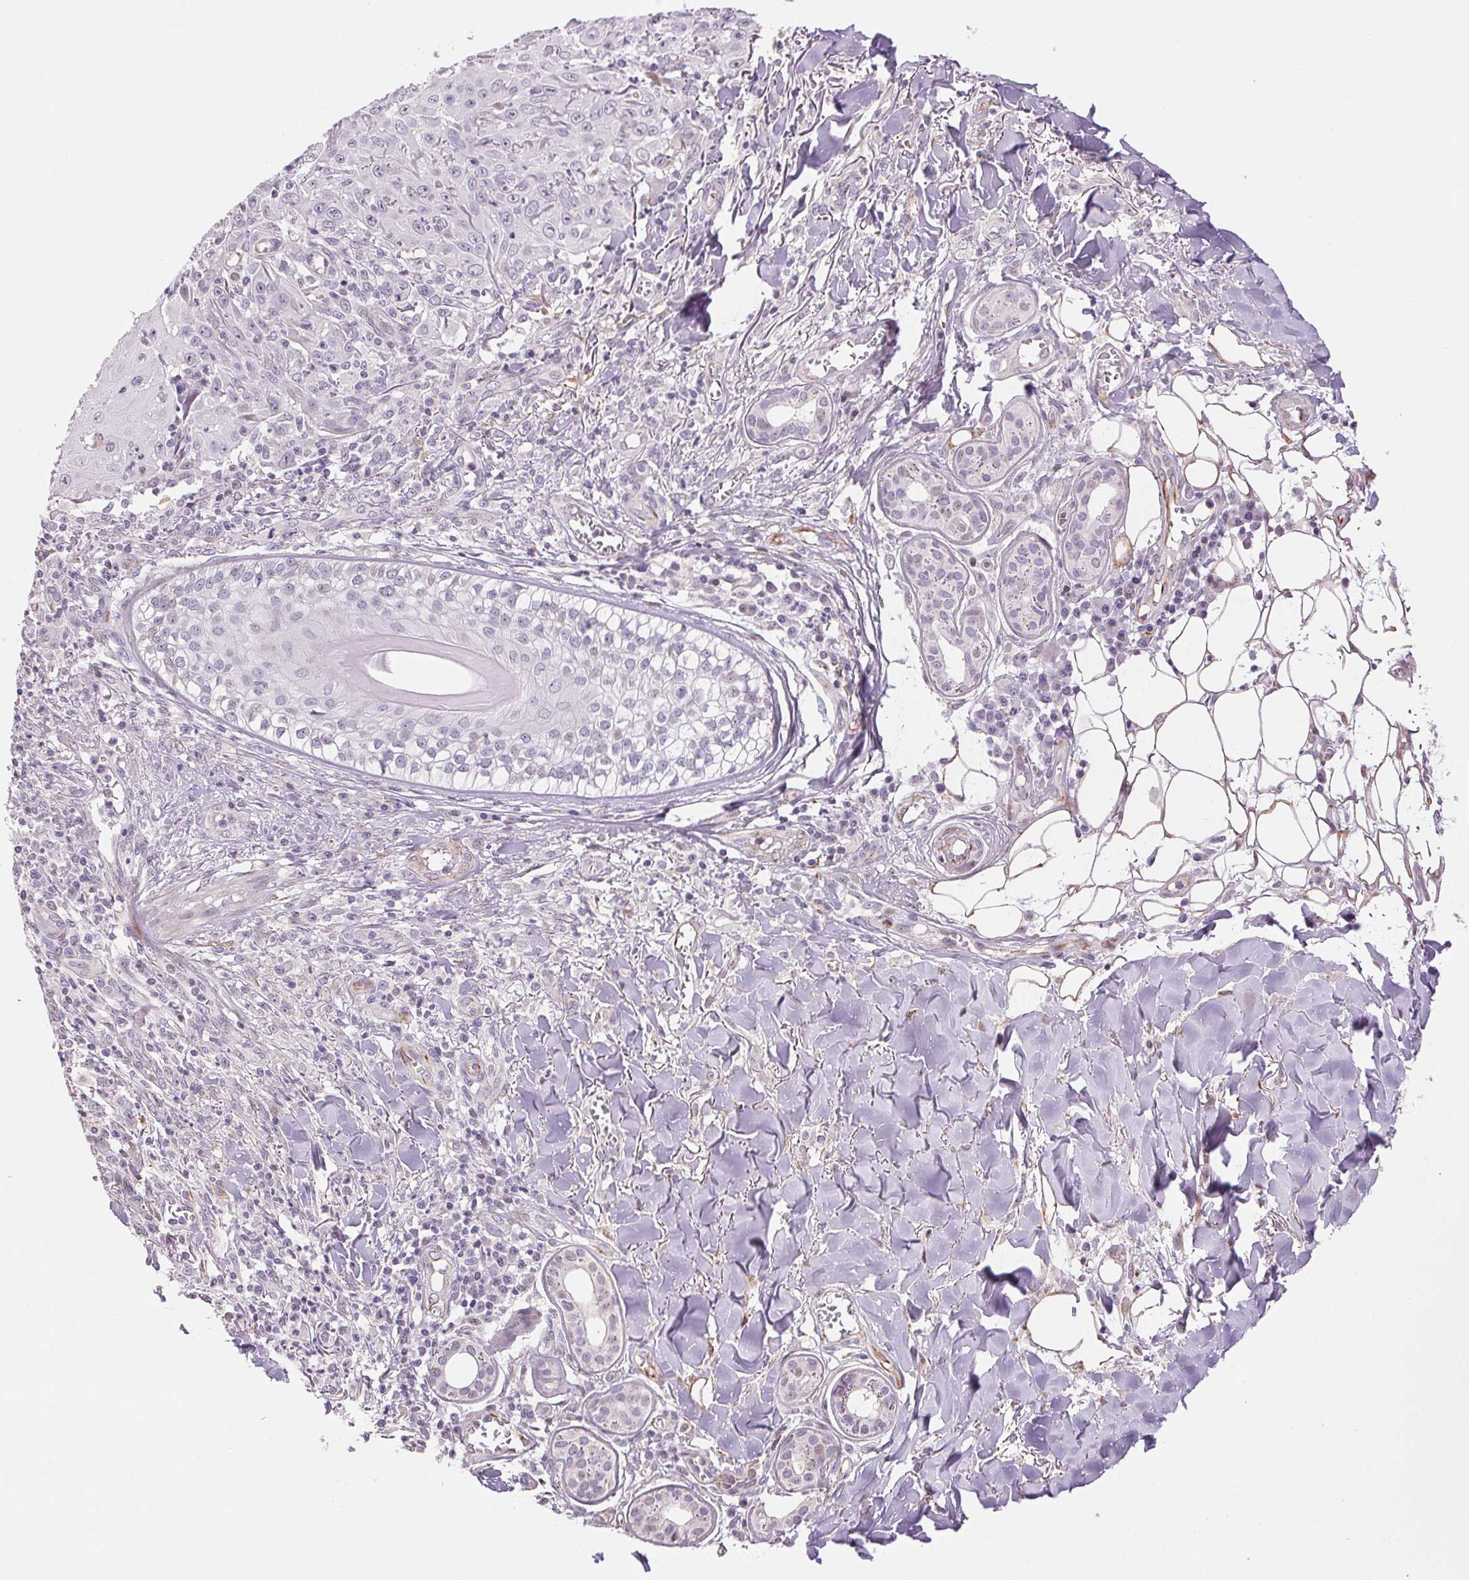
{"staining": {"intensity": "negative", "quantity": "none", "location": "none"}, "tissue": "skin cancer", "cell_type": "Tumor cells", "image_type": "cancer", "snomed": [{"axis": "morphology", "description": "Squamous cell carcinoma, NOS"}, {"axis": "topography", "description": "Skin"}], "caption": "Immunohistochemical staining of human skin squamous cell carcinoma demonstrates no significant expression in tumor cells. Nuclei are stained in blue.", "gene": "GYG2", "patient": {"sex": "male", "age": 75}}